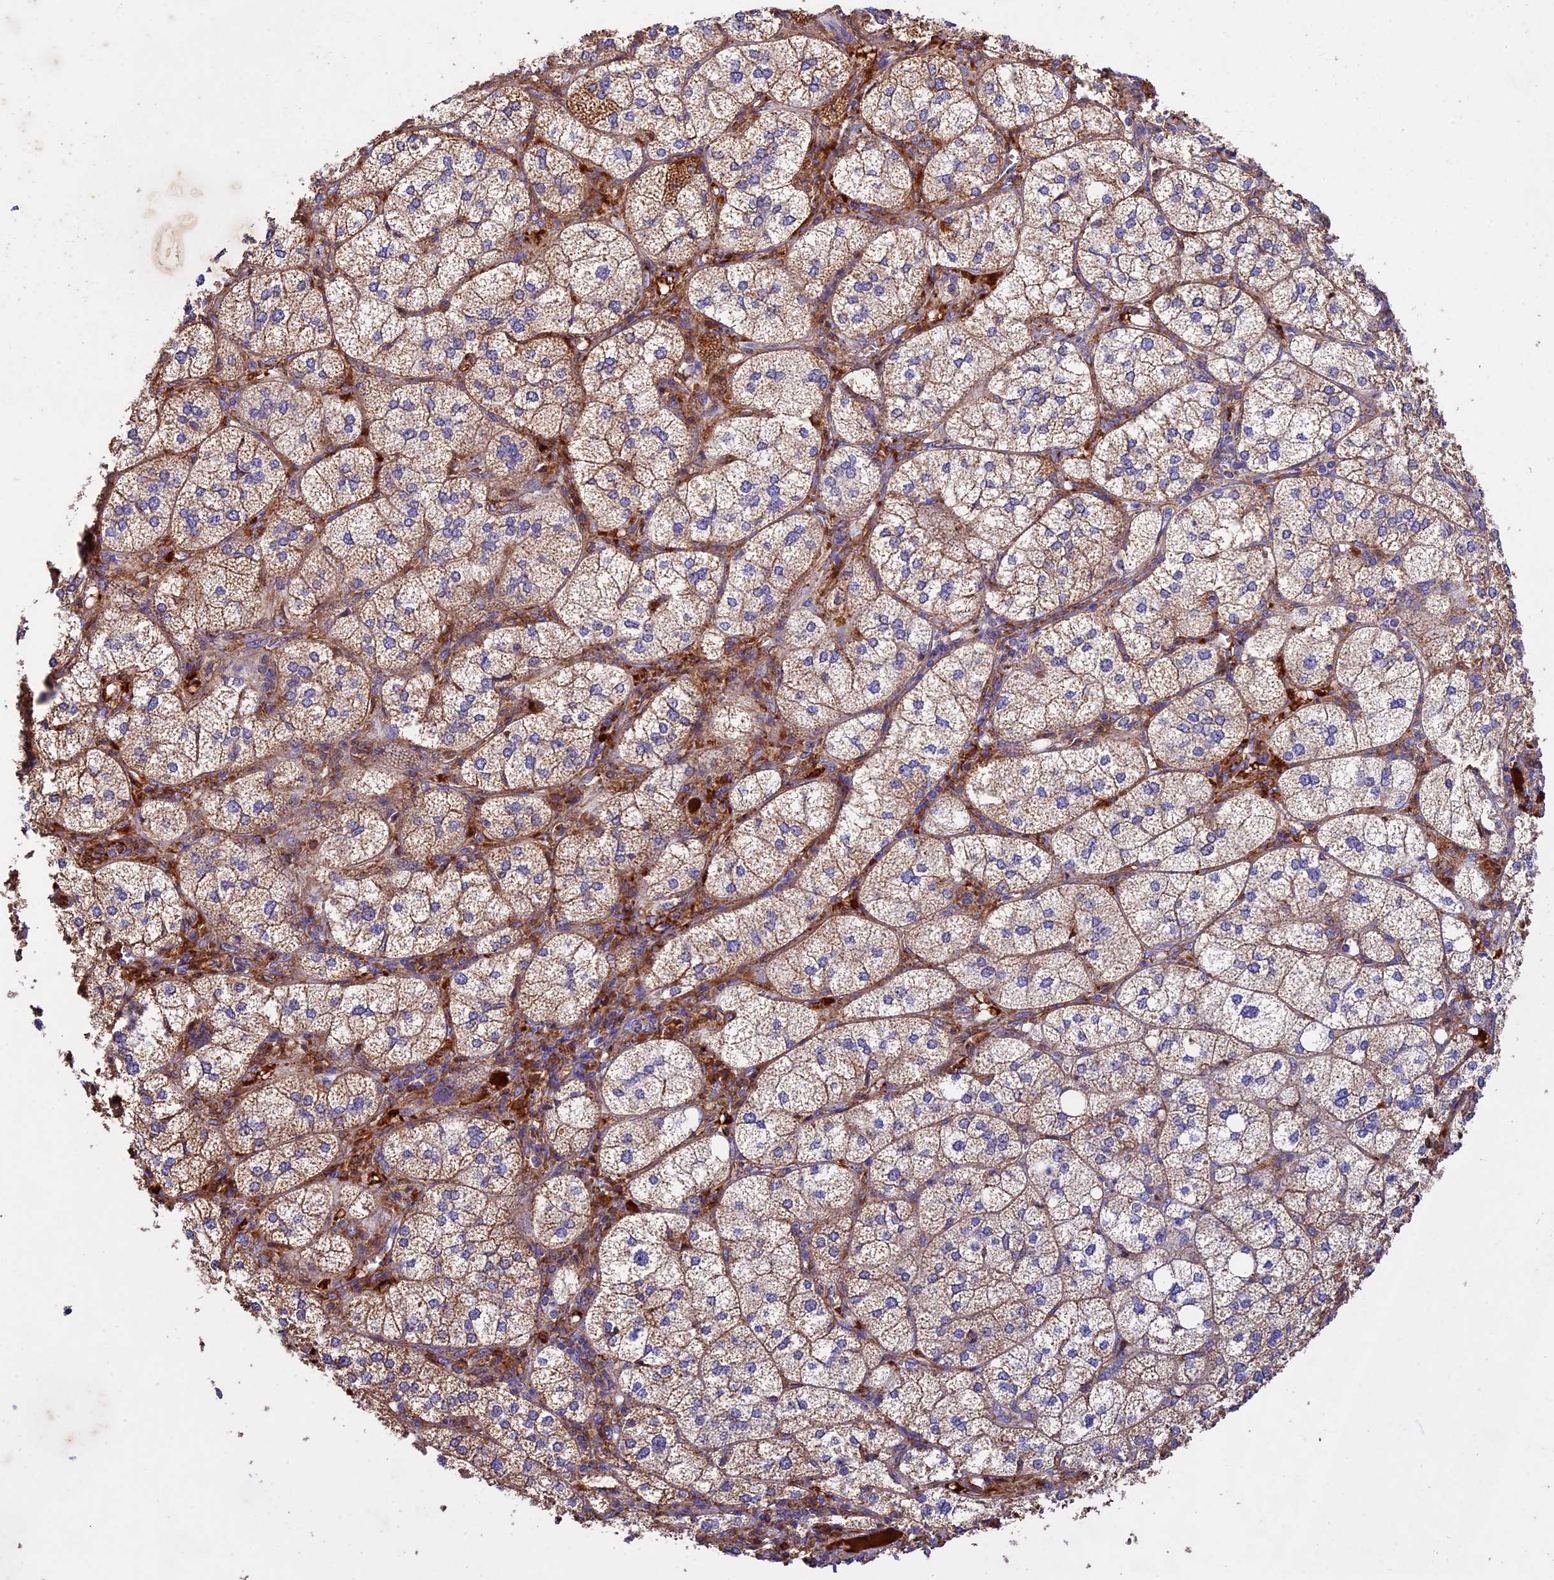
{"staining": {"intensity": "strong", "quantity": "25%-75%", "location": "cytoplasmic/membranous"}, "tissue": "adrenal gland", "cell_type": "Glandular cells", "image_type": "normal", "snomed": [{"axis": "morphology", "description": "Normal tissue, NOS"}, {"axis": "topography", "description": "Adrenal gland"}], "caption": "Protein staining of unremarkable adrenal gland exhibits strong cytoplasmic/membranous staining in about 25%-75% of glandular cells.", "gene": "OCEL1", "patient": {"sex": "female", "age": 61}}